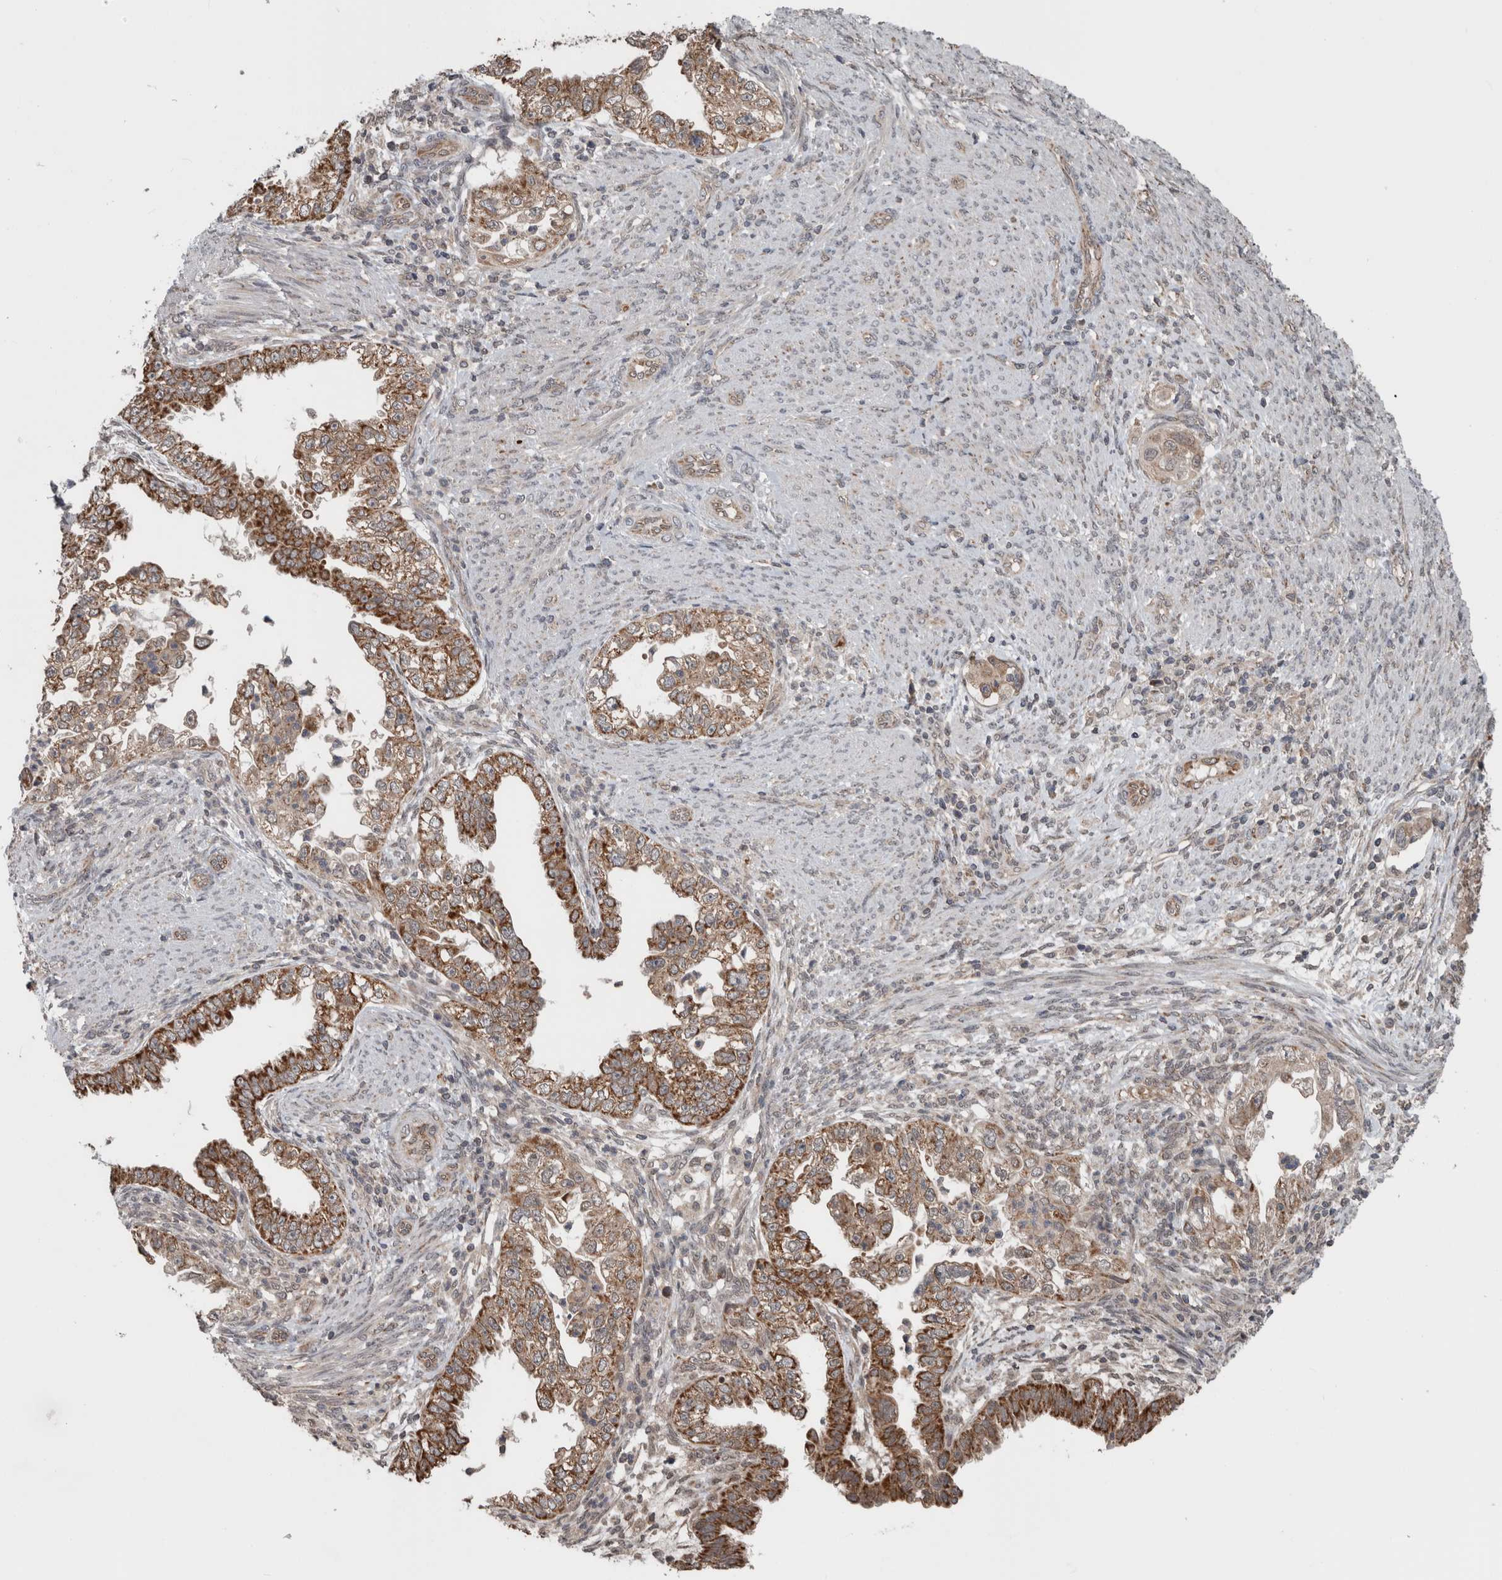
{"staining": {"intensity": "strong", "quantity": "25%-75%", "location": "cytoplasmic/membranous"}, "tissue": "endometrial cancer", "cell_type": "Tumor cells", "image_type": "cancer", "snomed": [{"axis": "morphology", "description": "Adenocarcinoma, NOS"}, {"axis": "topography", "description": "Endometrium"}], "caption": "Protein analysis of endometrial cancer tissue exhibits strong cytoplasmic/membranous staining in about 25%-75% of tumor cells.", "gene": "ENY2", "patient": {"sex": "female", "age": 85}}